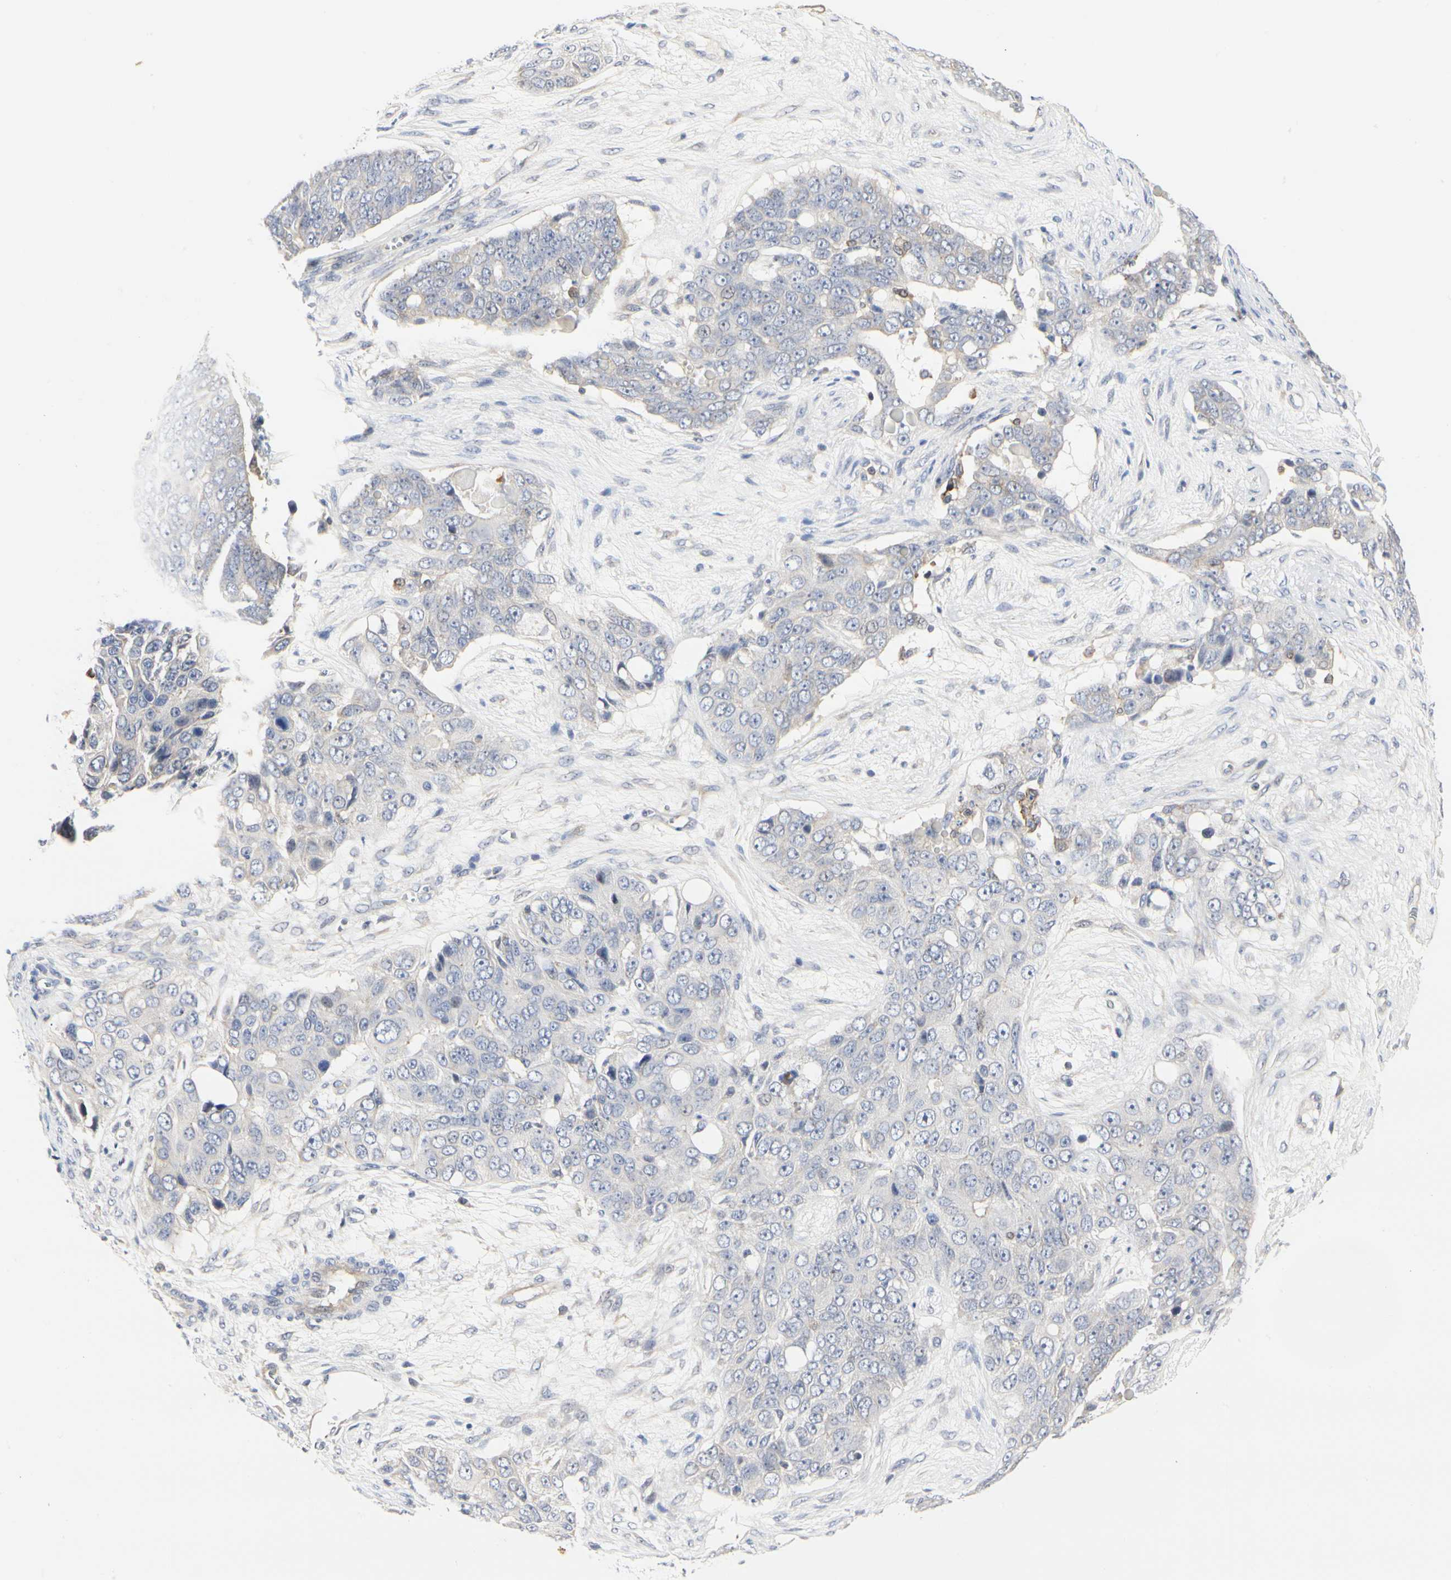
{"staining": {"intensity": "negative", "quantity": "none", "location": "none"}, "tissue": "ovarian cancer", "cell_type": "Tumor cells", "image_type": "cancer", "snomed": [{"axis": "morphology", "description": "Carcinoma, endometroid"}, {"axis": "topography", "description": "Ovary"}], "caption": "Human ovarian endometroid carcinoma stained for a protein using IHC displays no expression in tumor cells.", "gene": "SHANK2", "patient": {"sex": "female", "age": 51}}